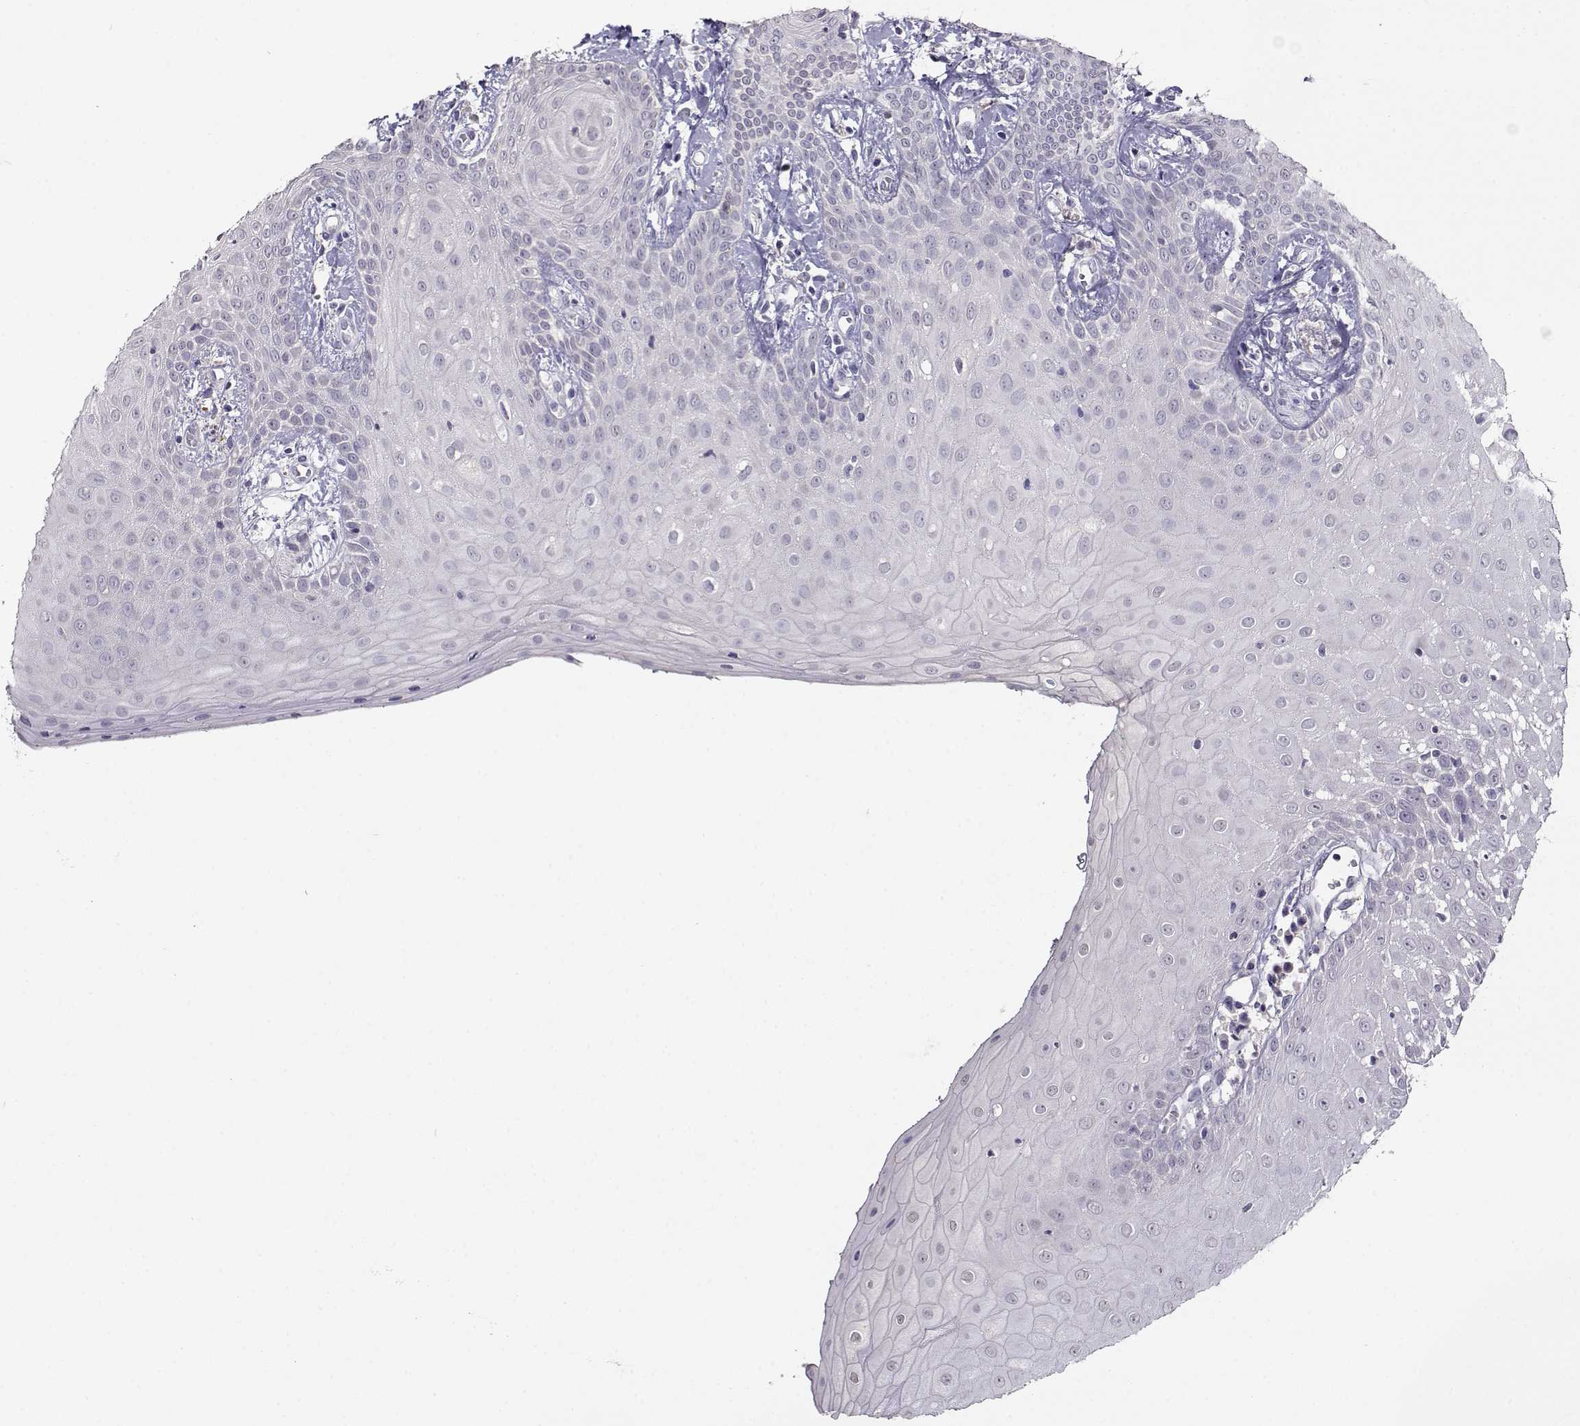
{"staining": {"intensity": "negative", "quantity": "none", "location": "none"}, "tissue": "head and neck cancer", "cell_type": "Tumor cells", "image_type": "cancer", "snomed": [{"axis": "morphology", "description": "Normal tissue, NOS"}, {"axis": "morphology", "description": "Squamous cell carcinoma, NOS"}, {"axis": "topography", "description": "Oral tissue"}, {"axis": "topography", "description": "Salivary gland"}, {"axis": "topography", "description": "Head-Neck"}], "caption": "Image shows no protein positivity in tumor cells of head and neck cancer tissue. Nuclei are stained in blue.", "gene": "RHOXF2", "patient": {"sex": "female", "age": 62}}